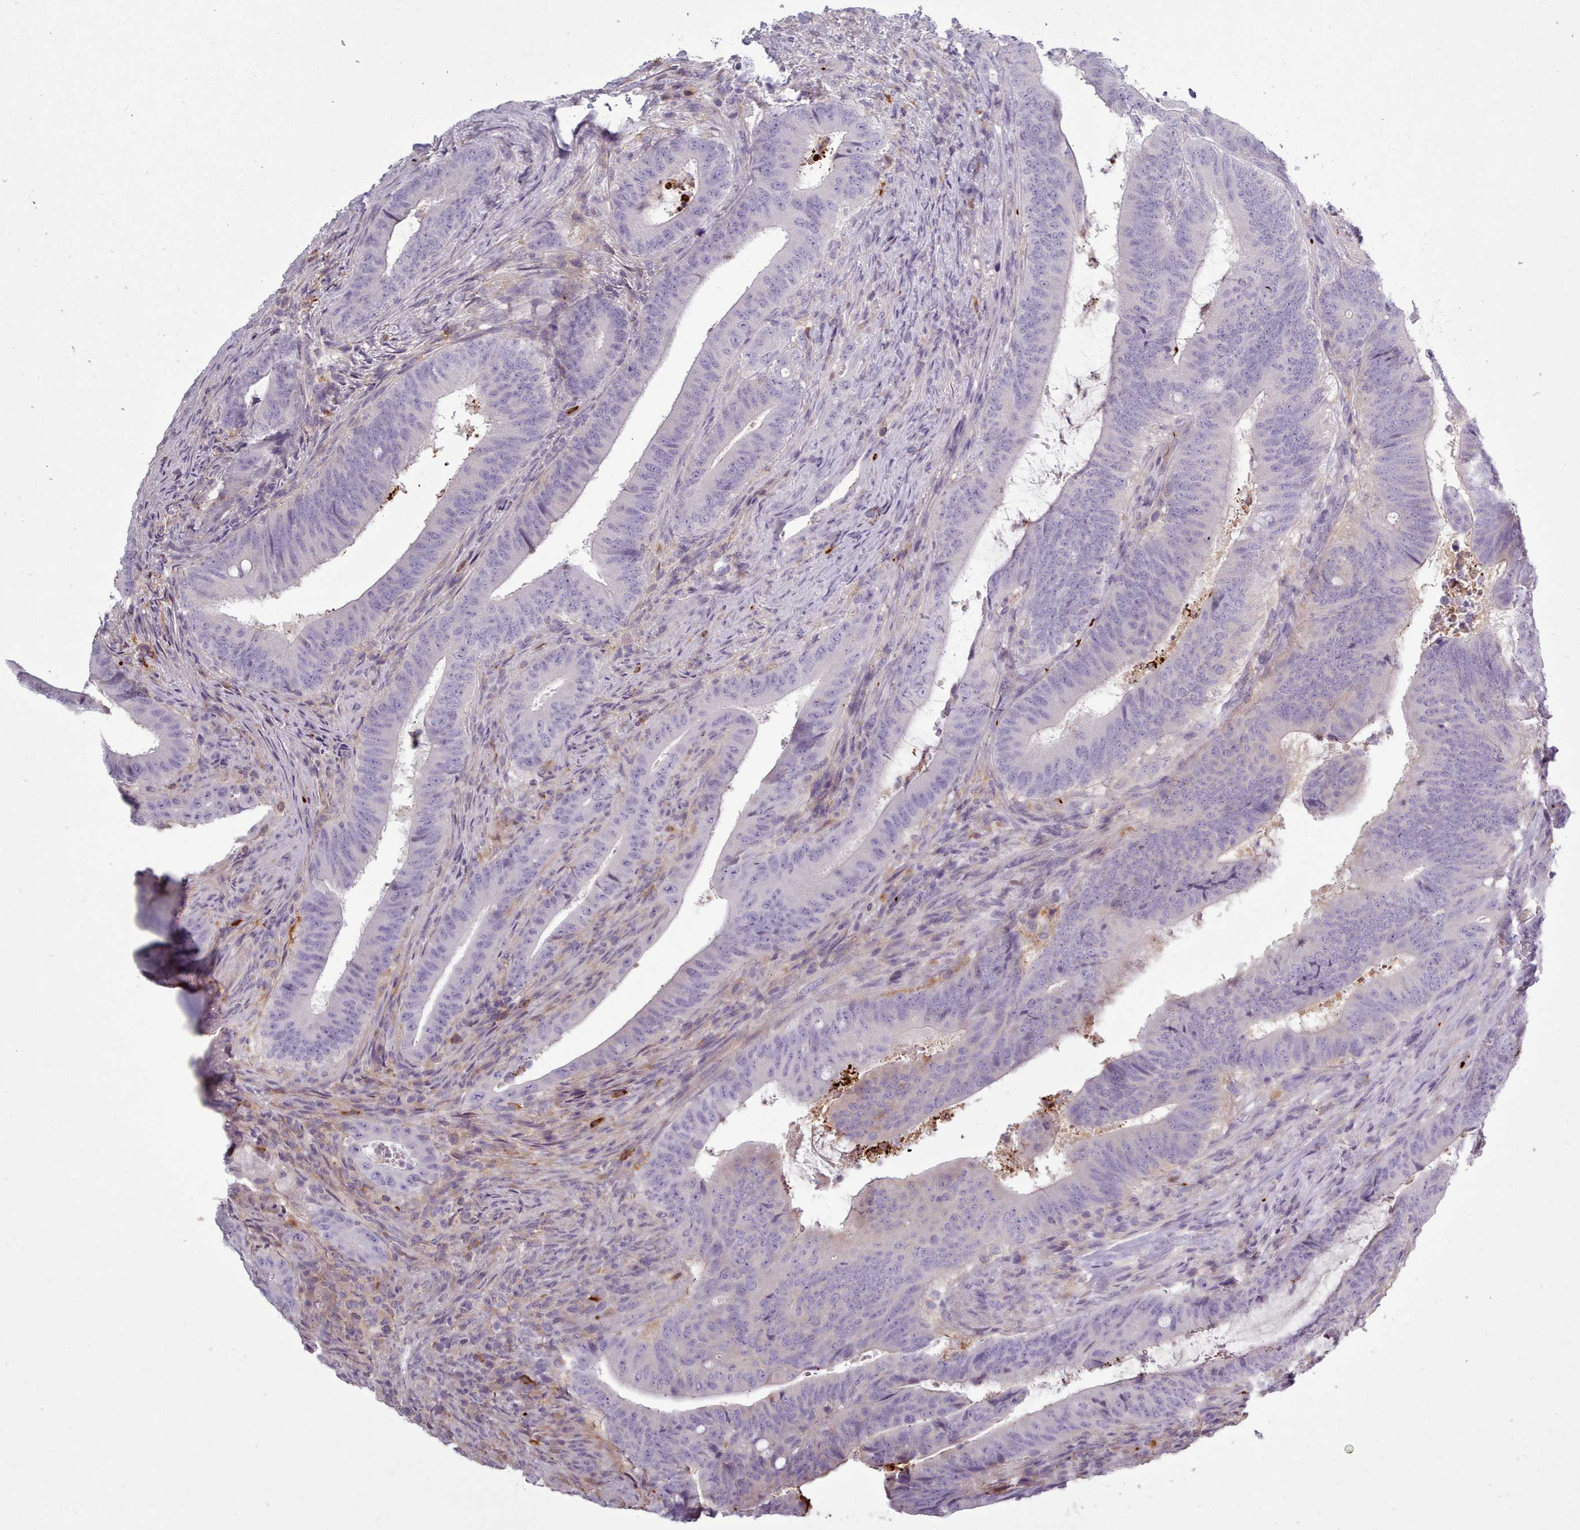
{"staining": {"intensity": "negative", "quantity": "none", "location": "none"}, "tissue": "colorectal cancer", "cell_type": "Tumor cells", "image_type": "cancer", "snomed": [{"axis": "morphology", "description": "Adenocarcinoma, NOS"}, {"axis": "topography", "description": "Colon"}], "caption": "Immunohistochemistry image of human colorectal cancer (adenocarcinoma) stained for a protein (brown), which demonstrates no expression in tumor cells.", "gene": "NDST2", "patient": {"sex": "female", "age": 43}}